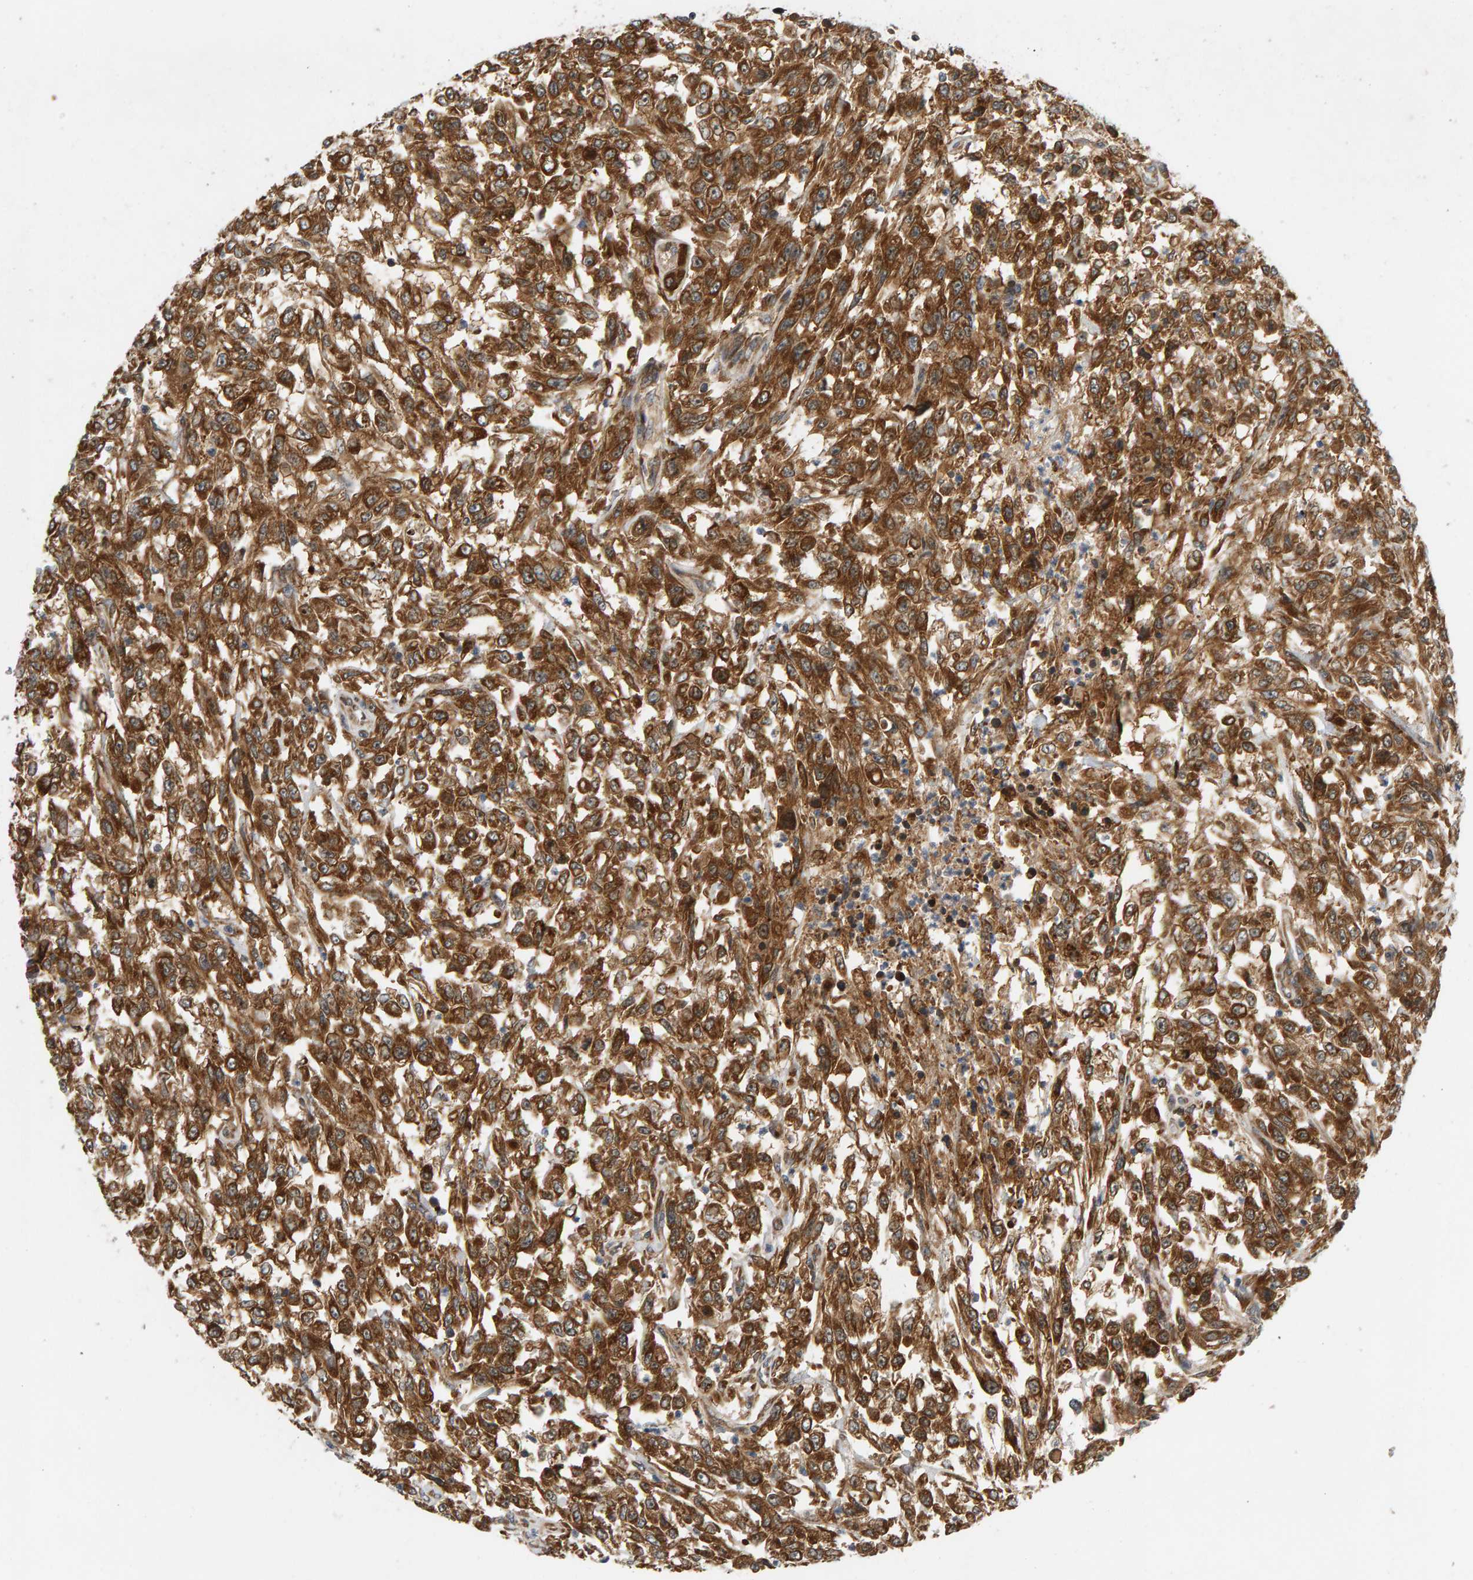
{"staining": {"intensity": "strong", "quantity": ">75%", "location": "cytoplasmic/membranous"}, "tissue": "urothelial cancer", "cell_type": "Tumor cells", "image_type": "cancer", "snomed": [{"axis": "morphology", "description": "Urothelial carcinoma, High grade"}, {"axis": "topography", "description": "Urinary bladder"}], "caption": "Strong cytoplasmic/membranous protein expression is appreciated in approximately >75% of tumor cells in urothelial carcinoma (high-grade).", "gene": "BAHCC1", "patient": {"sex": "male", "age": 46}}